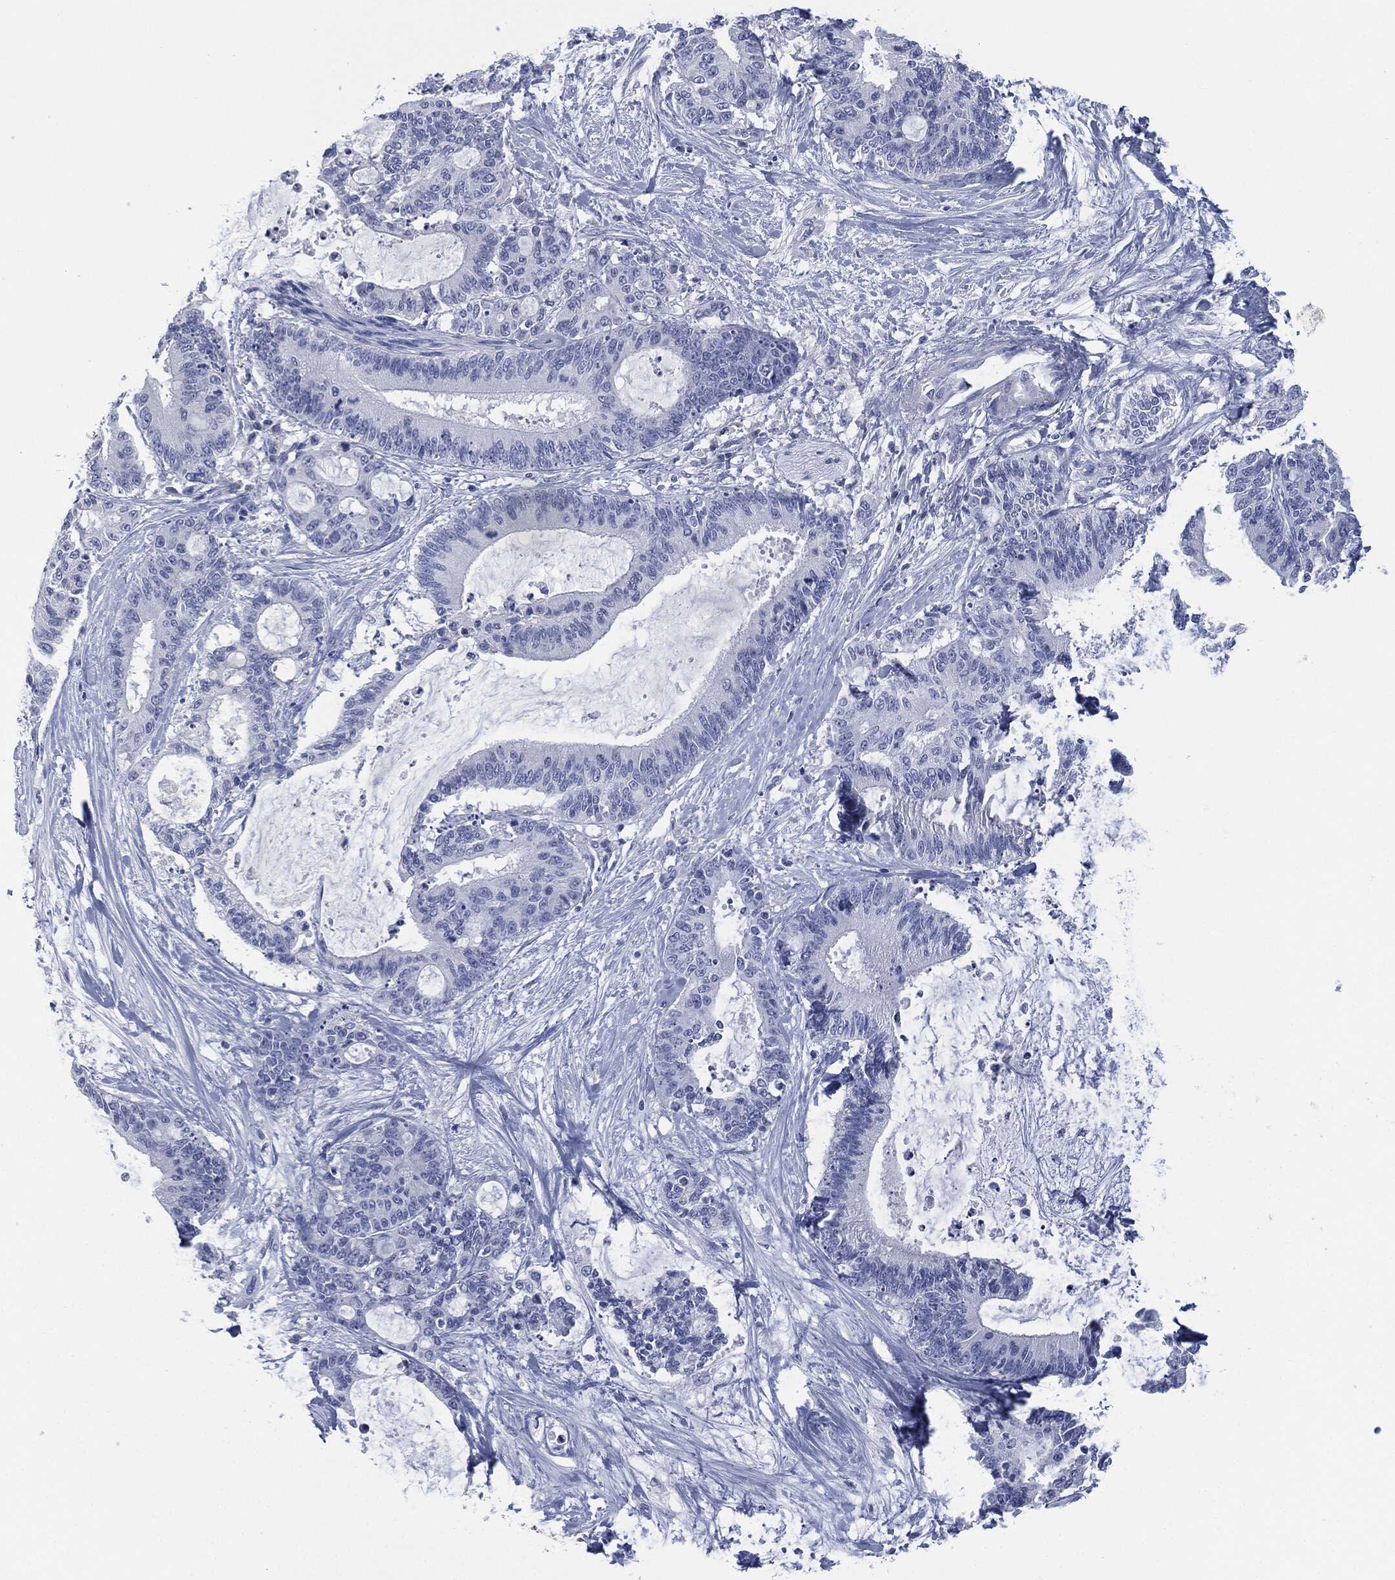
{"staining": {"intensity": "negative", "quantity": "none", "location": "none"}, "tissue": "liver cancer", "cell_type": "Tumor cells", "image_type": "cancer", "snomed": [{"axis": "morphology", "description": "Cholangiocarcinoma"}, {"axis": "topography", "description": "Liver"}], "caption": "Immunohistochemistry (IHC) of liver cancer (cholangiocarcinoma) reveals no expression in tumor cells.", "gene": "MUC16", "patient": {"sex": "female", "age": 73}}